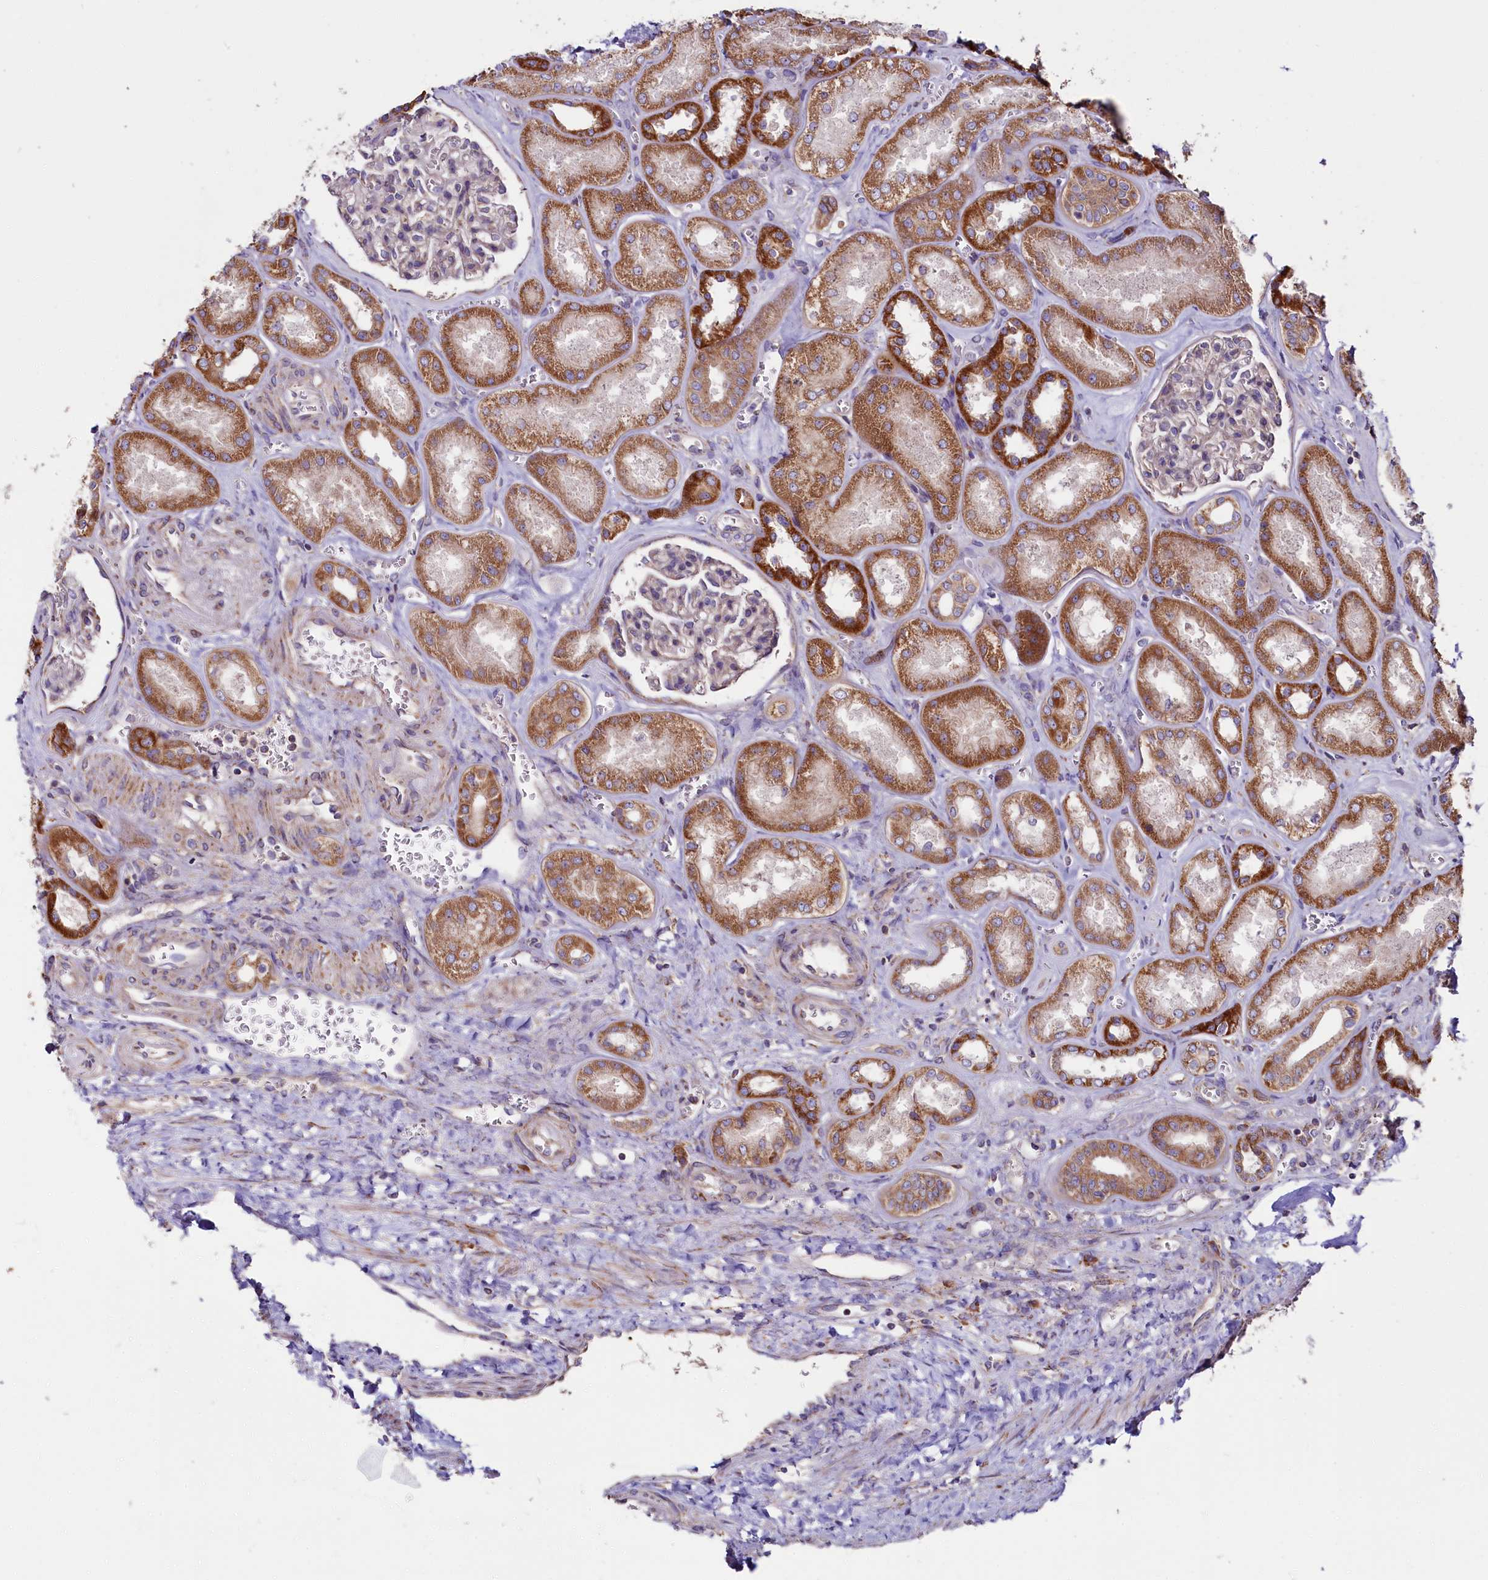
{"staining": {"intensity": "weak", "quantity": "<25%", "location": "cytoplasmic/membranous"}, "tissue": "kidney", "cell_type": "Cells in glomeruli", "image_type": "normal", "snomed": [{"axis": "morphology", "description": "Normal tissue, NOS"}, {"axis": "morphology", "description": "Adenocarcinoma, NOS"}, {"axis": "topography", "description": "Kidney"}], "caption": "The immunohistochemistry micrograph has no significant expression in cells in glomeruli of kidney.", "gene": "ZSWIM1", "patient": {"sex": "female", "age": 68}}